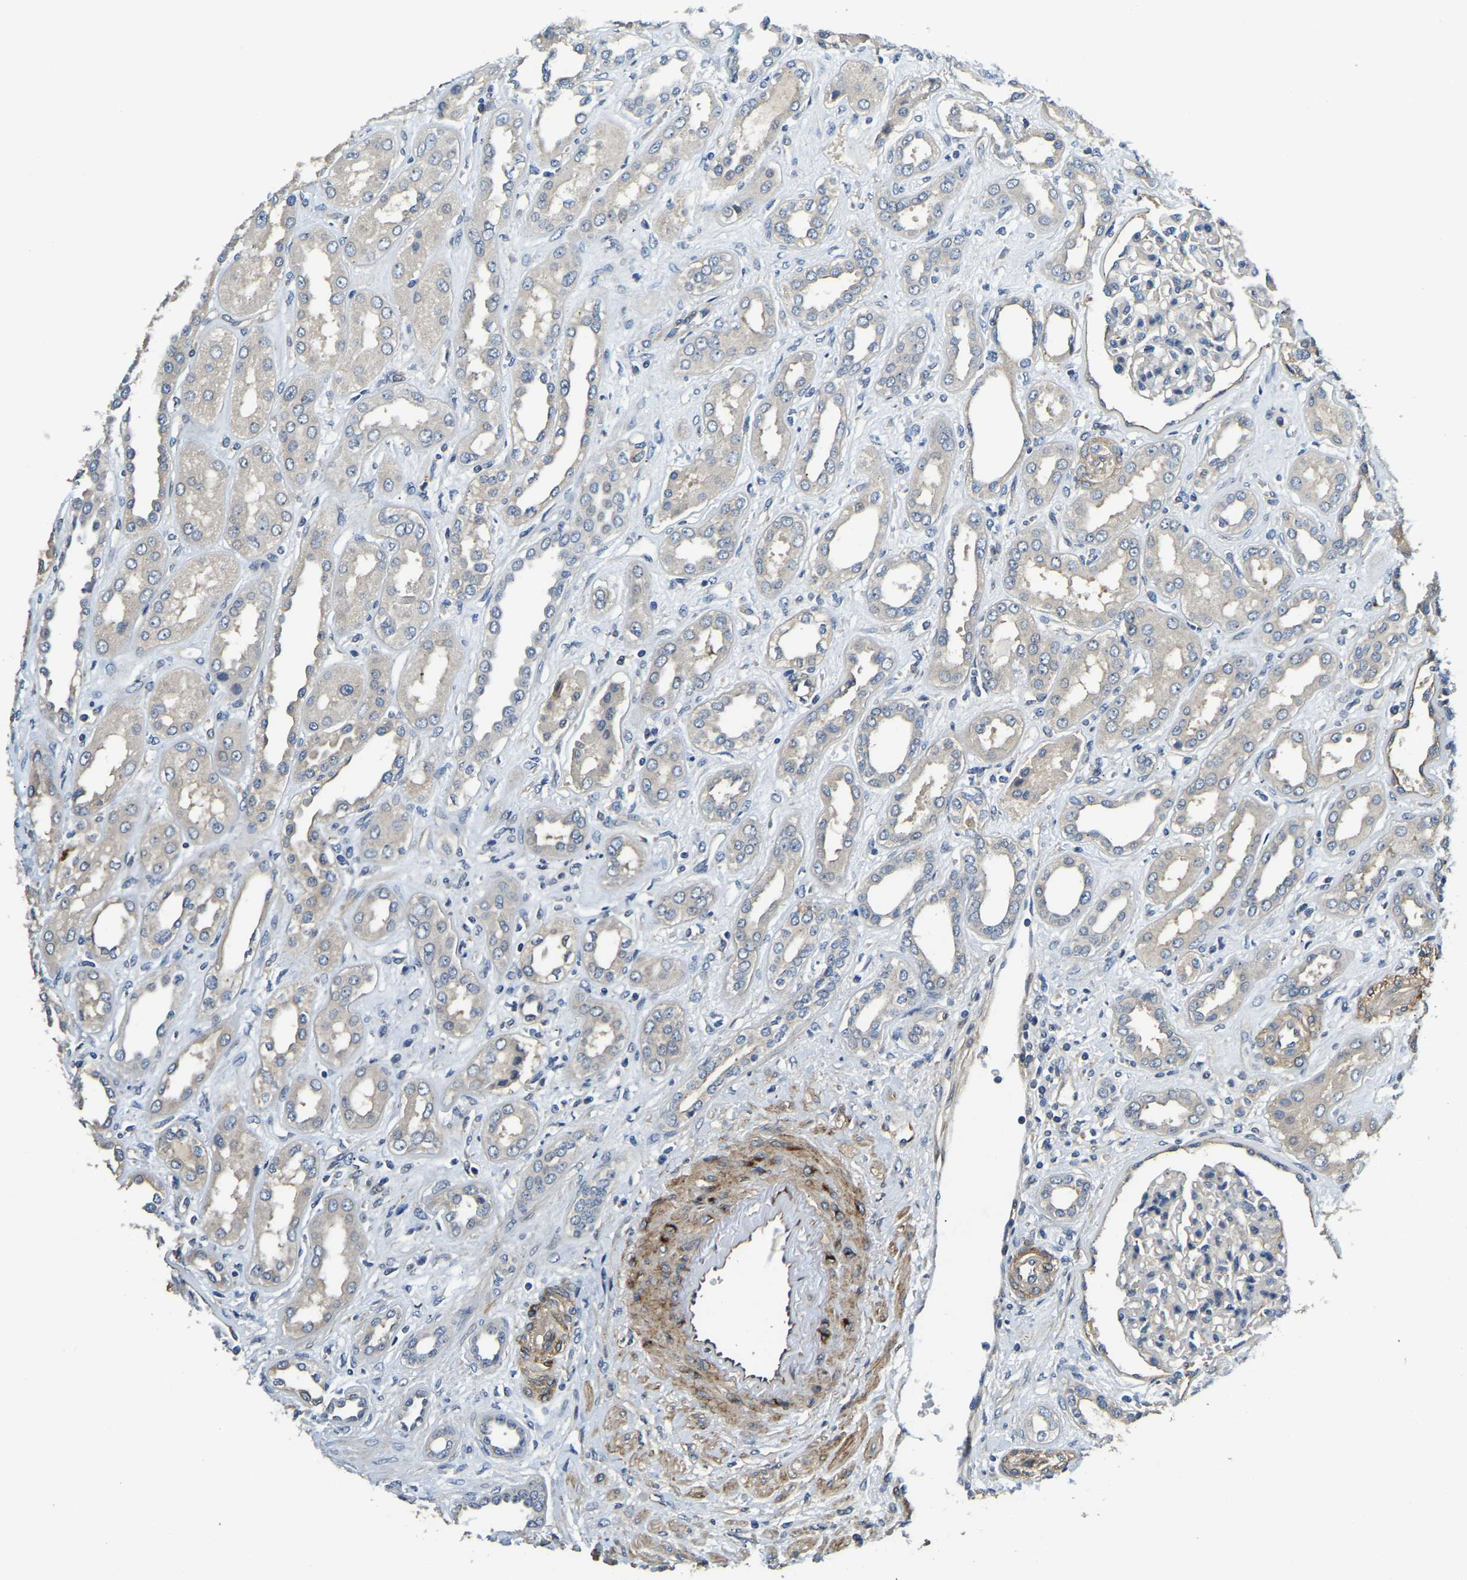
{"staining": {"intensity": "negative", "quantity": "none", "location": "none"}, "tissue": "kidney", "cell_type": "Cells in glomeruli", "image_type": "normal", "snomed": [{"axis": "morphology", "description": "Normal tissue, NOS"}, {"axis": "topography", "description": "Kidney"}], "caption": "Cells in glomeruli show no significant protein expression in unremarkable kidney. The staining was performed using DAB to visualize the protein expression in brown, while the nuclei were stained in blue with hematoxylin (Magnification: 20x).", "gene": "RNF39", "patient": {"sex": "male", "age": 59}}